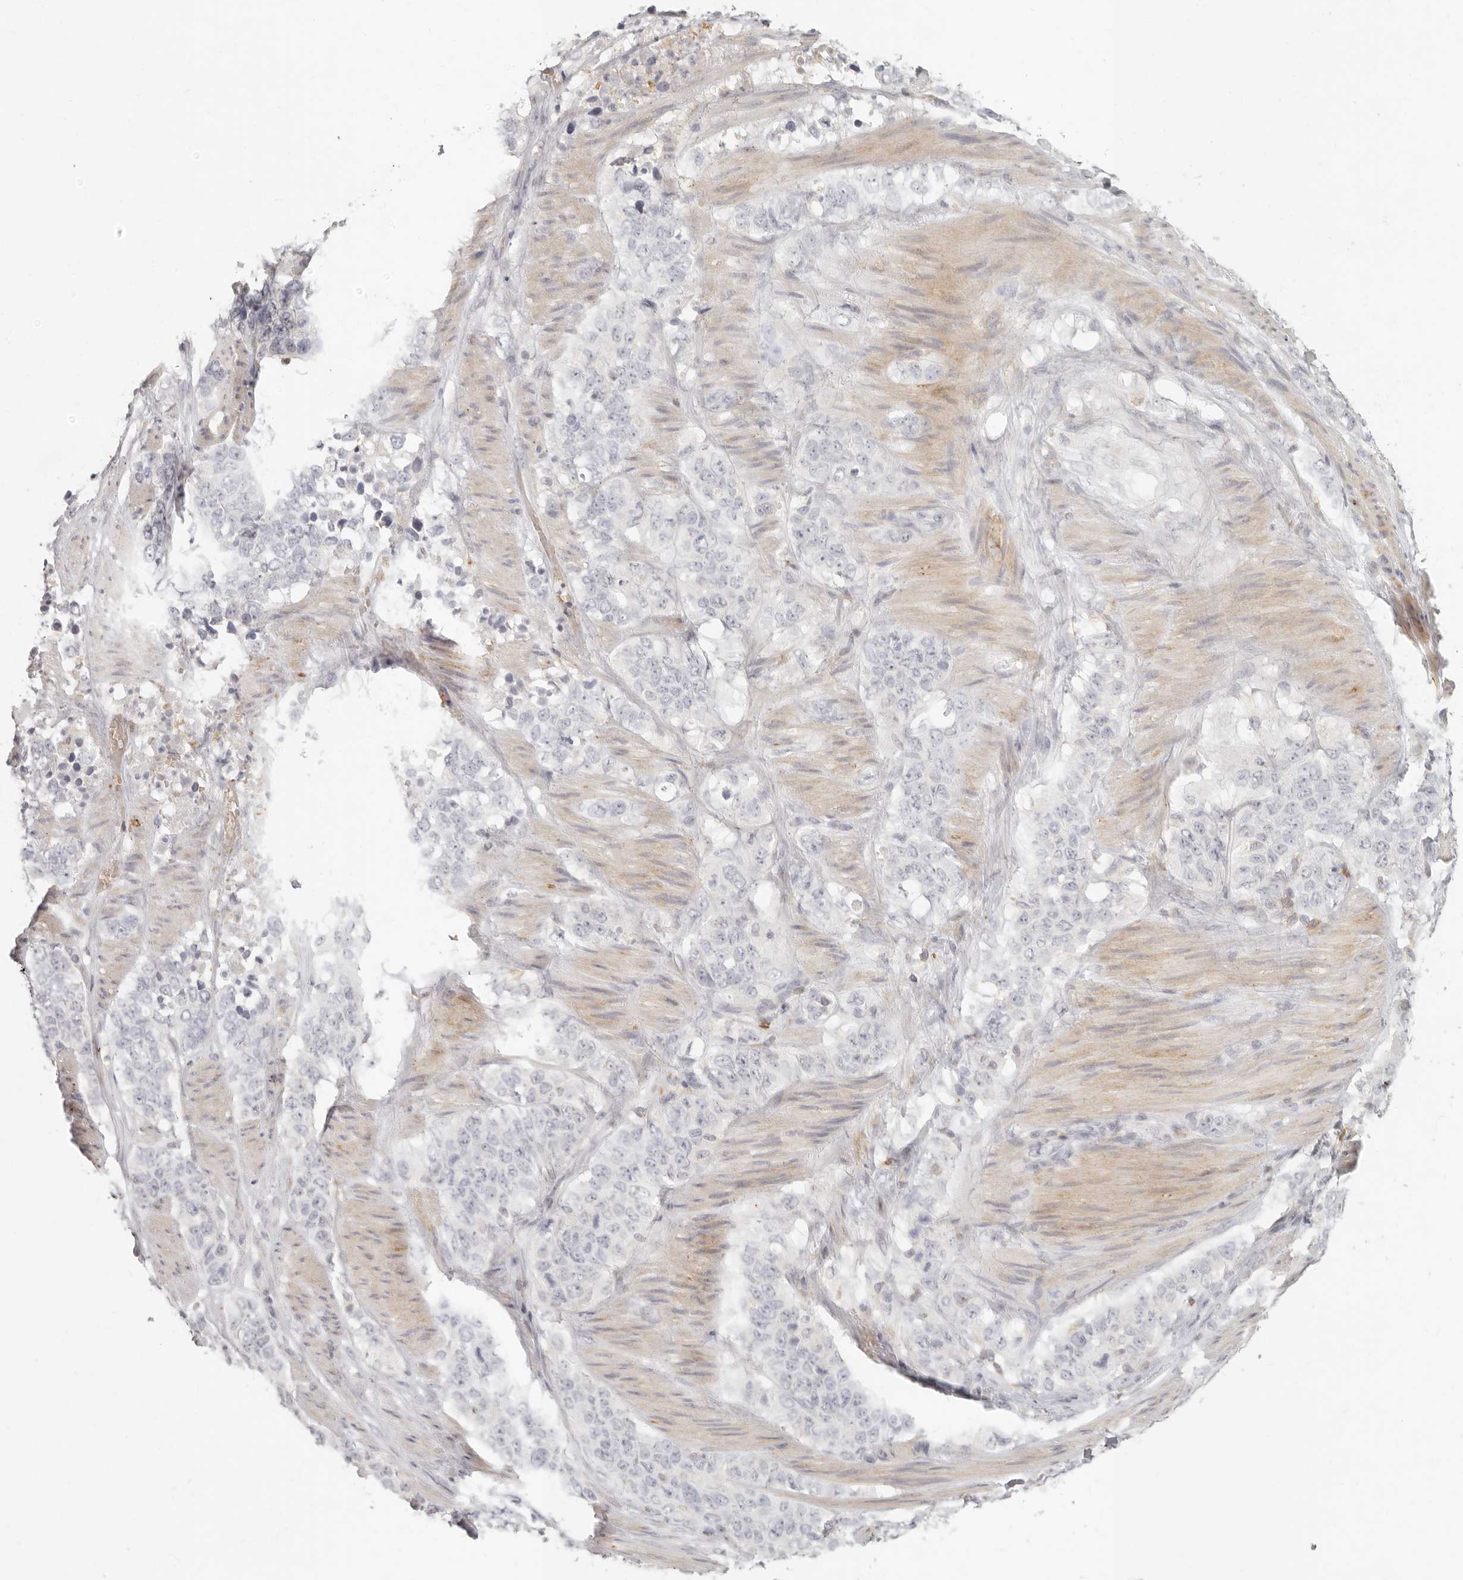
{"staining": {"intensity": "negative", "quantity": "none", "location": "none"}, "tissue": "stomach cancer", "cell_type": "Tumor cells", "image_type": "cancer", "snomed": [{"axis": "morphology", "description": "Adenocarcinoma, NOS"}, {"axis": "topography", "description": "Stomach"}], "caption": "DAB immunohistochemical staining of adenocarcinoma (stomach) exhibits no significant staining in tumor cells.", "gene": "NIBAN1", "patient": {"sex": "male", "age": 48}}